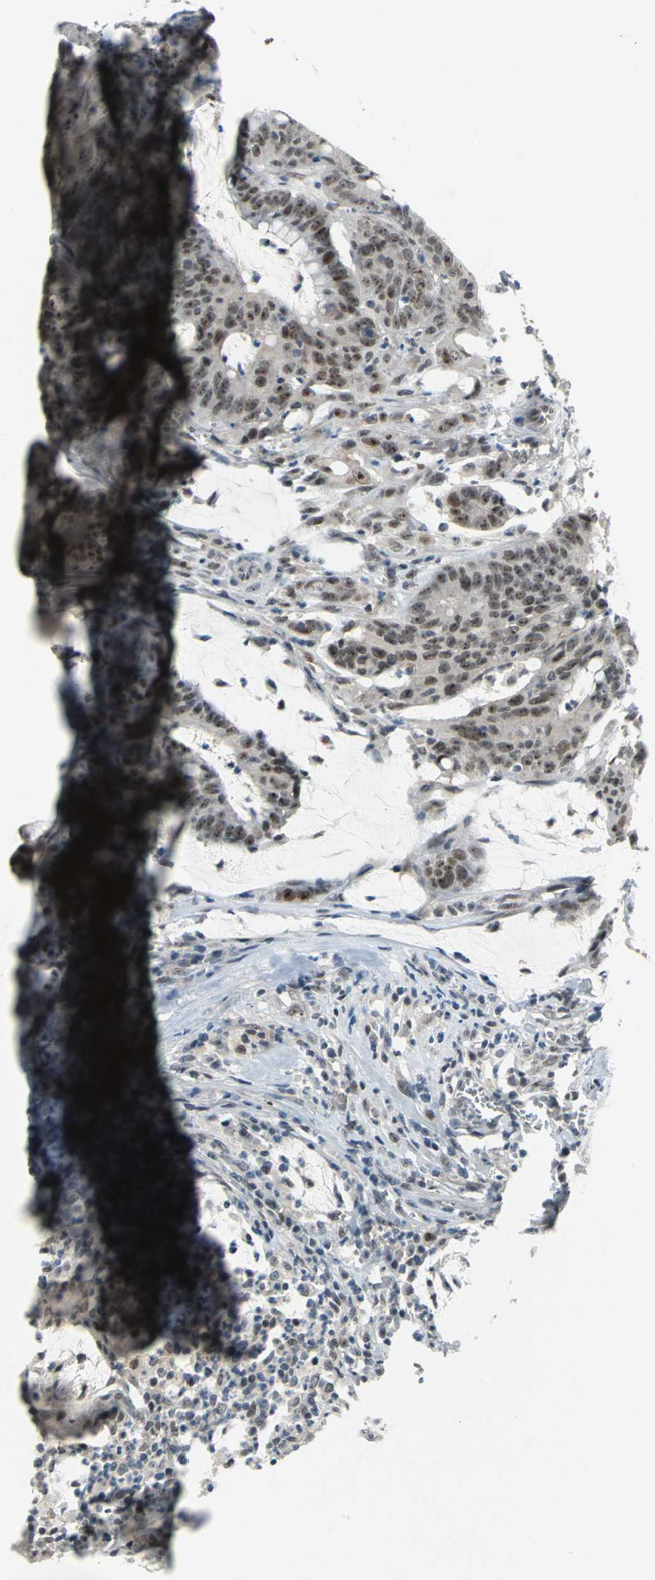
{"staining": {"intensity": "strong", "quantity": "25%-75%", "location": "nuclear"}, "tissue": "colorectal cancer", "cell_type": "Tumor cells", "image_type": "cancer", "snomed": [{"axis": "morphology", "description": "Adenocarcinoma, NOS"}, {"axis": "topography", "description": "Colon"}], "caption": "Protein staining of colorectal adenocarcinoma tissue shows strong nuclear positivity in about 25%-75% of tumor cells.", "gene": "GLI3", "patient": {"sex": "male", "age": 45}}